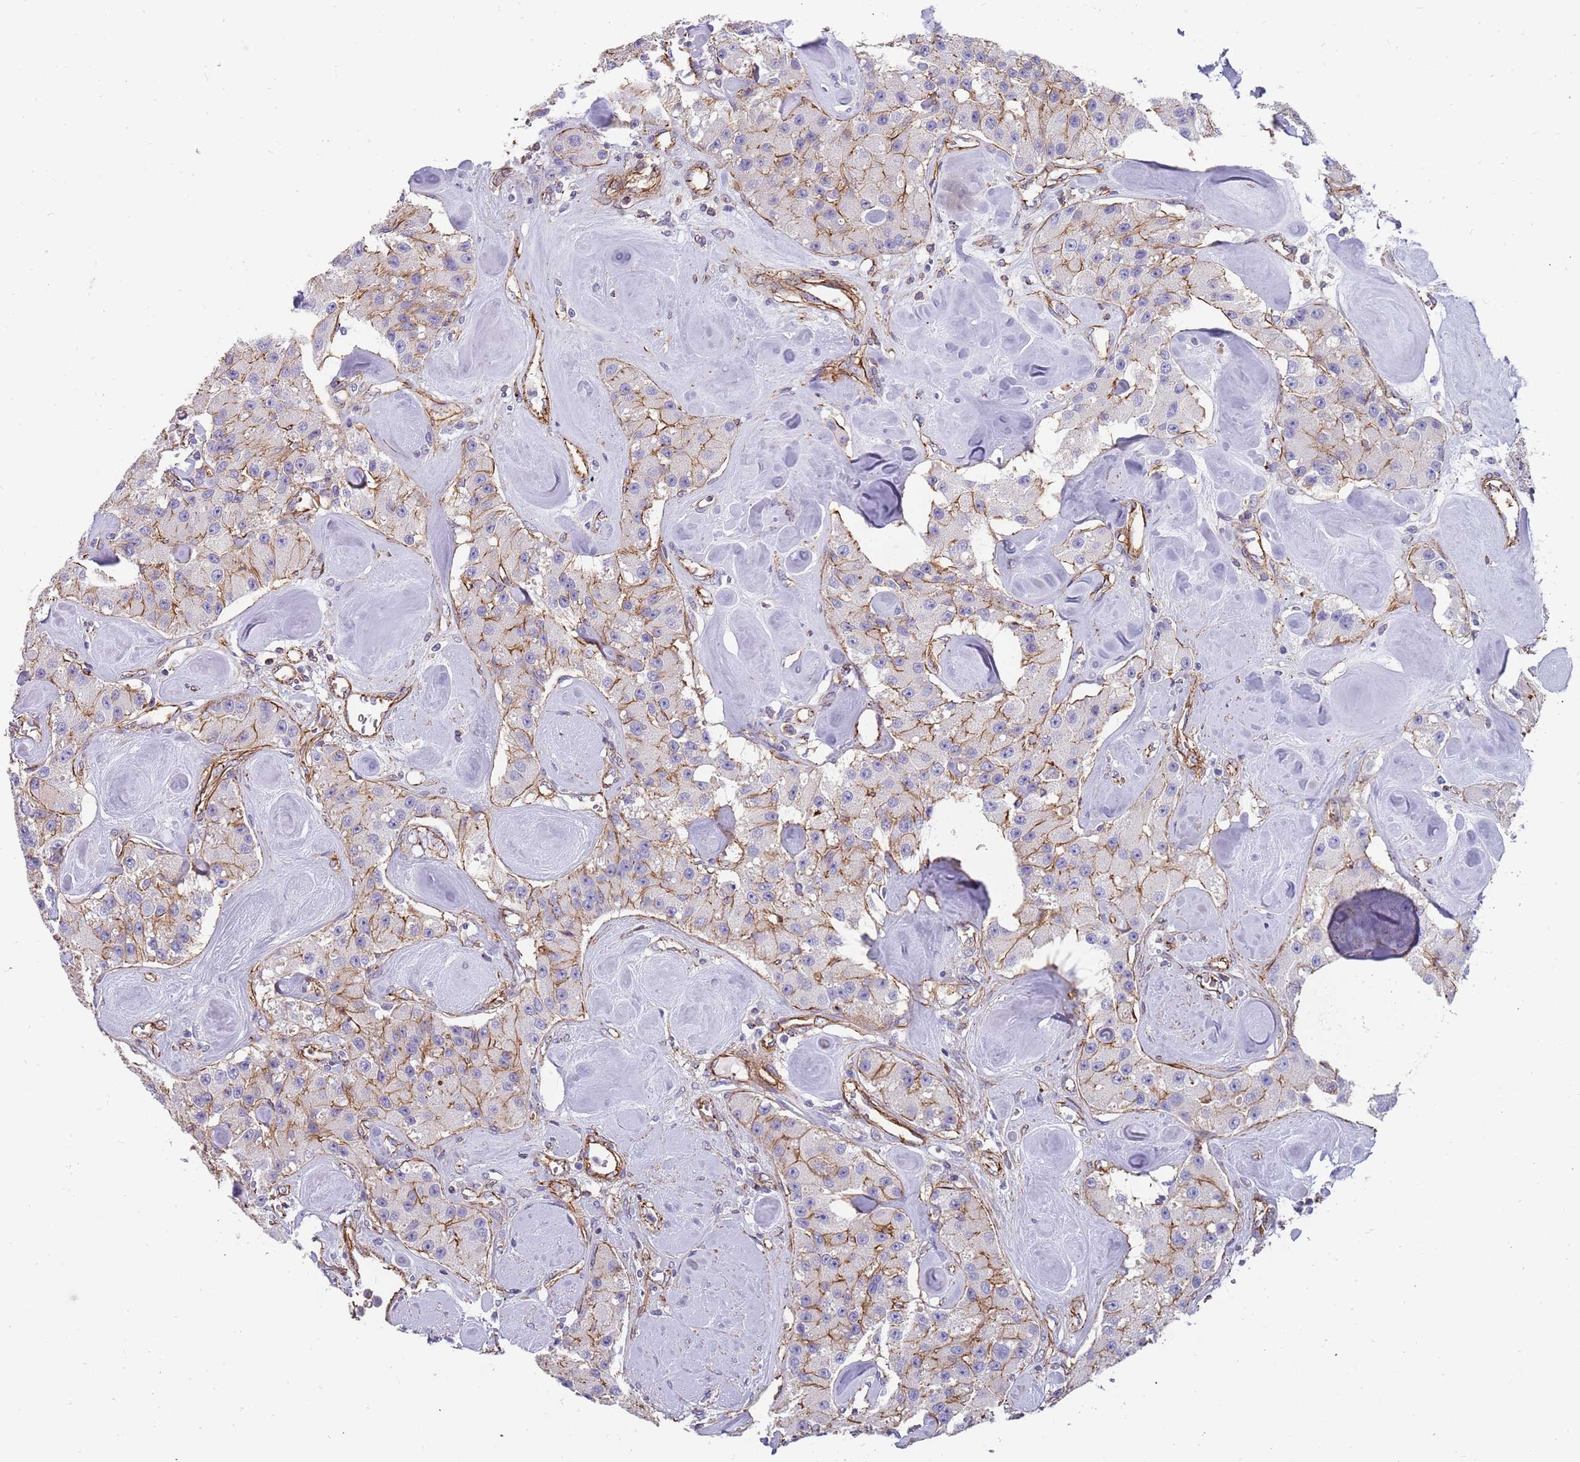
{"staining": {"intensity": "weak", "quantity": ">75%", "location": "cytoplasmic/membranous"}, "tissue": "carcinoid", "cell_type": "Tumor cells", "image_type": "cancer", "snomed": [{"axis": "morphology", "description": "Carcinoid, malignant, NOS"}, {"axis": "topography", "description": "Pancreas"}], "caption": "About >75% of tumor cells in human carcinoid reveal weak cytoplasmic/membranous protein positivity as visualized by brown immunohistochemical staining.", "gene": "GFRAL", "patient": {"sex": "male", "age": 41}}